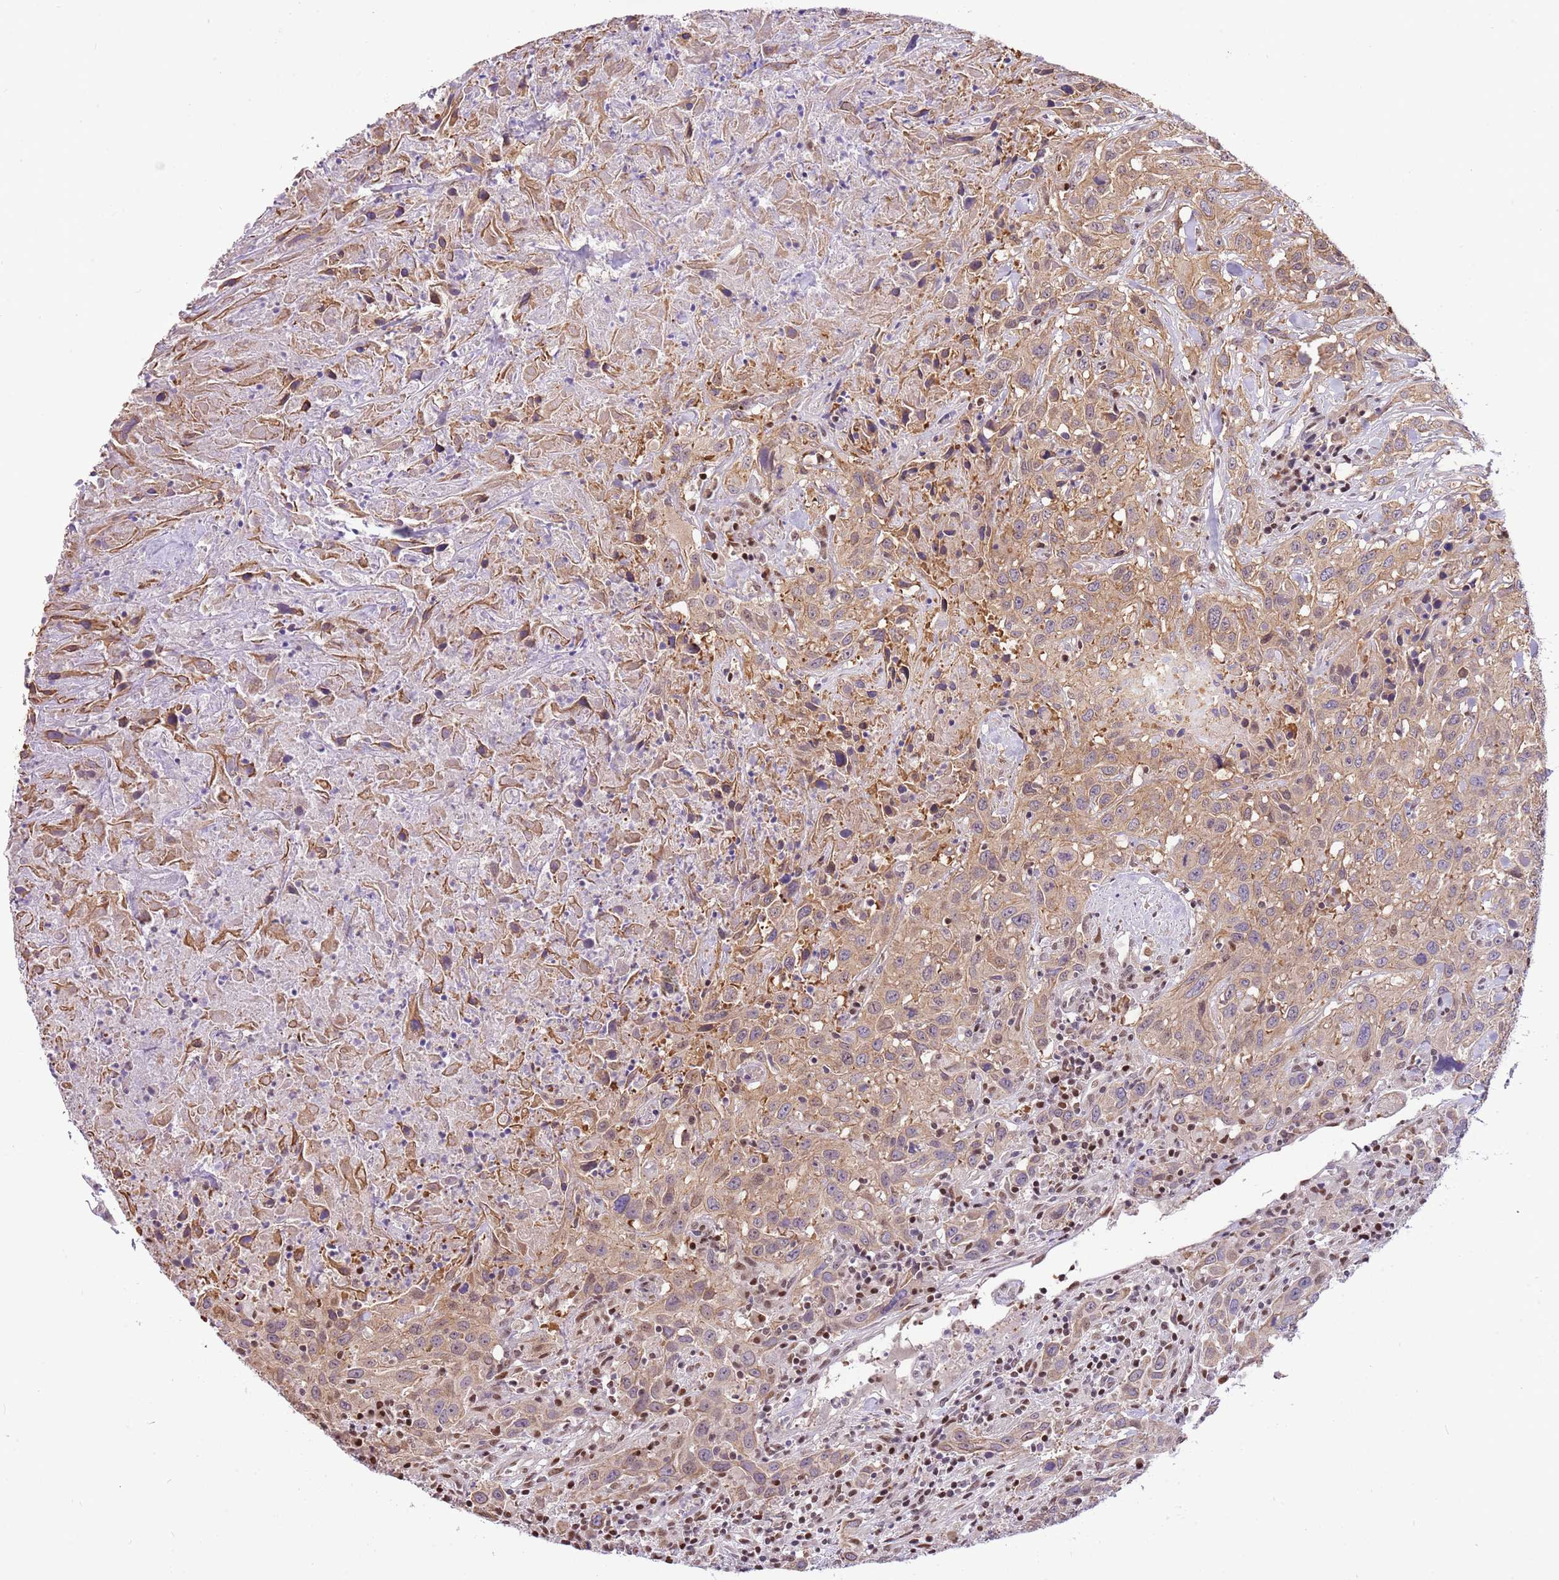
{"staining": {"intensity": "weak", "quantity": ">75%", "location": "cytoplasmic/membranous"}, "tissue": "urothelial cancer", "cell_type": "Tumor cells", "image_type": "cancer", "snomed": [{"axis": "morphology", "description": "Urothelial carcinoma, High grade"}, {"axis": "topography", "description": "Urinary bladder"}], "caption": "Immunohistochemistry (IHC) micrograph of neoplastic tissue: human urothelial cancer stained using IHC displays low levels of weak protein expression localized specifically in the cytoplasmic/membranous of tumor cells, appearing as a cytoplasmic/membranous brown color.", "gene": "RFK", "patient": {"sex": "male", "age": 61}}